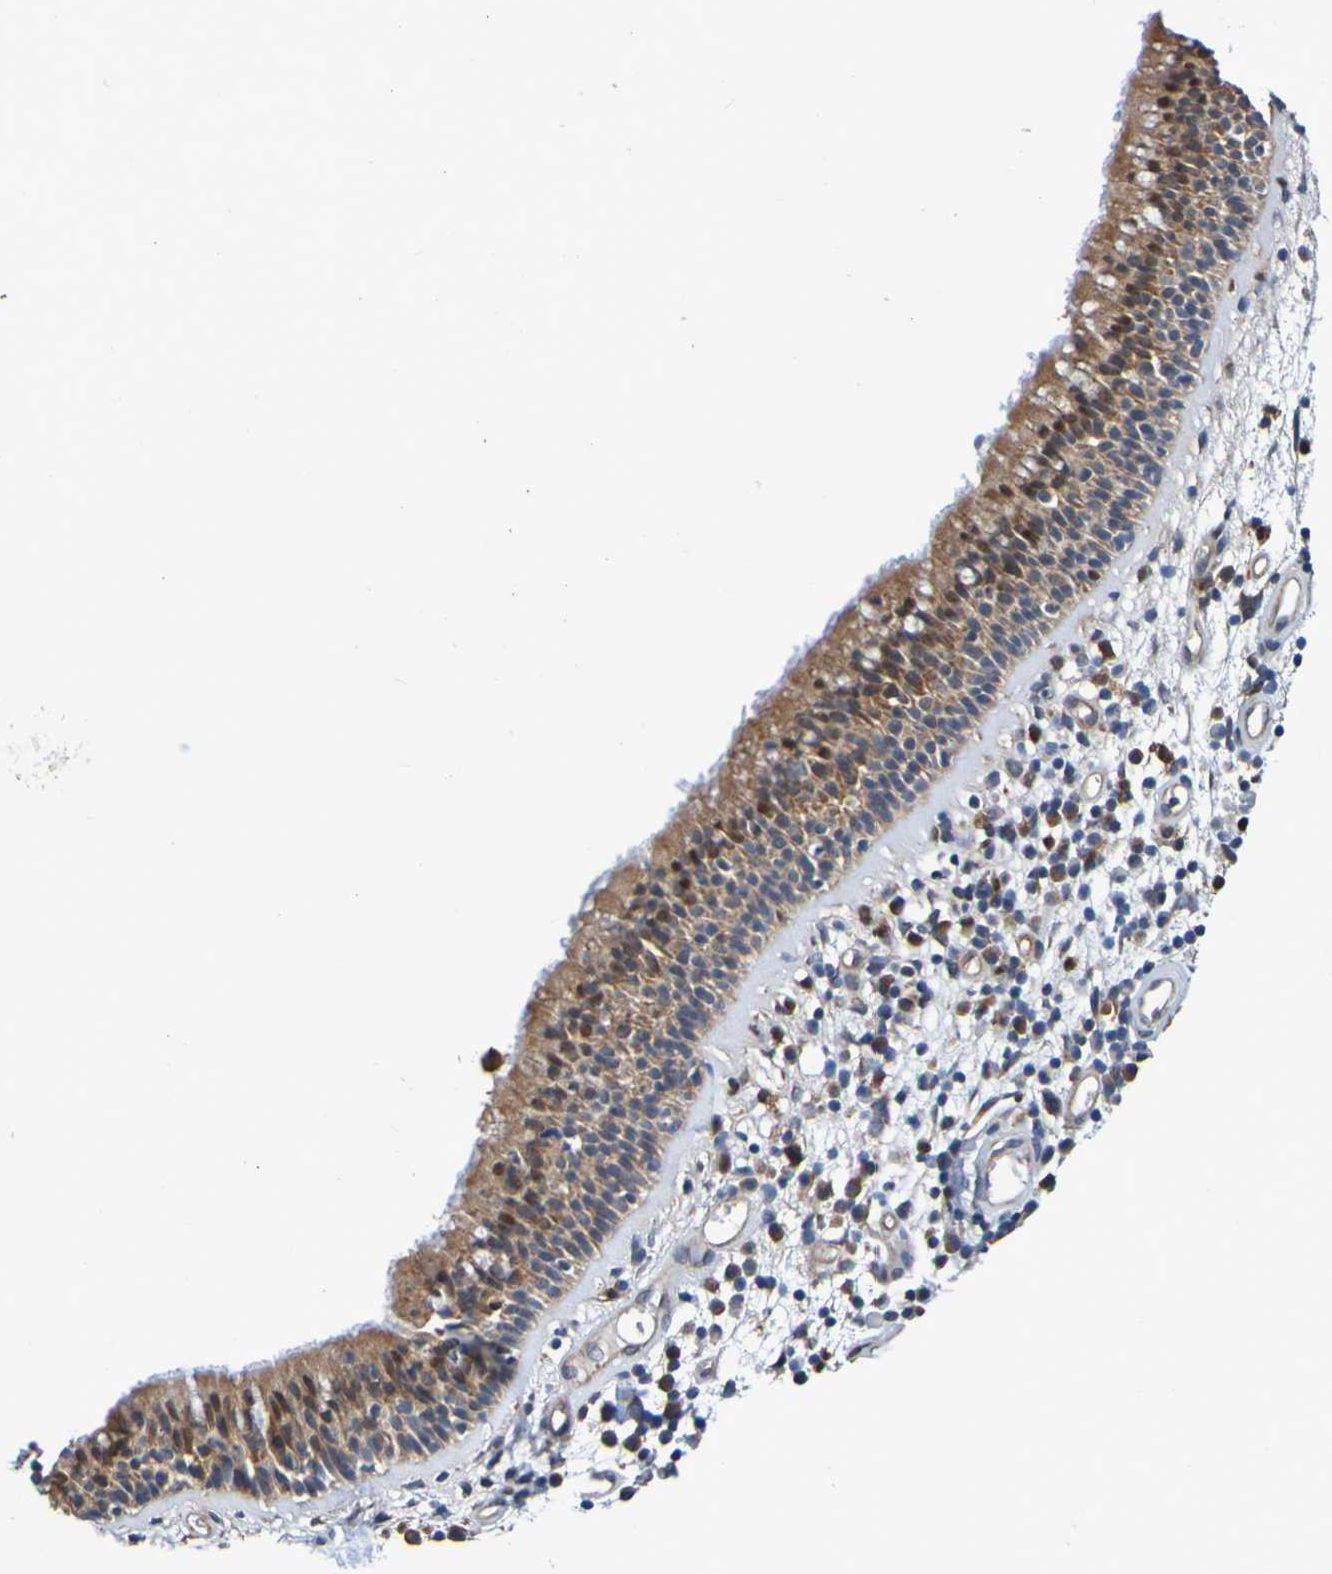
{"staining": {"intensity": "moderate", "quantity": ">75%", "location": "cytoplasmic/membranous,nuclear"}, "tissue": "nasopharynx", "cell_type": "Respiratory epithelial cells", "image_type": "normal", "snomed": [{"axis": "morphology", "description": "Normal tissue, NOS"}, {"axis": "morphology", "description": "Inflammation, NOS"}, {"axis": "topography", "description": "Nasopharynx"}], "caption": "High-magnification brightfield microscopy of normal nasopharynx stained with DAB (3,3'-diaminobenzidine) (brown) and counterstained with hematoxylin (blue). respiratory epithelial cells exhibit moderate cytoplasmic/membranous,nuclear expression is identified in about>75% of cells.", "gene": "METAP2", "patient": {"sex": "male", "age": 48}}